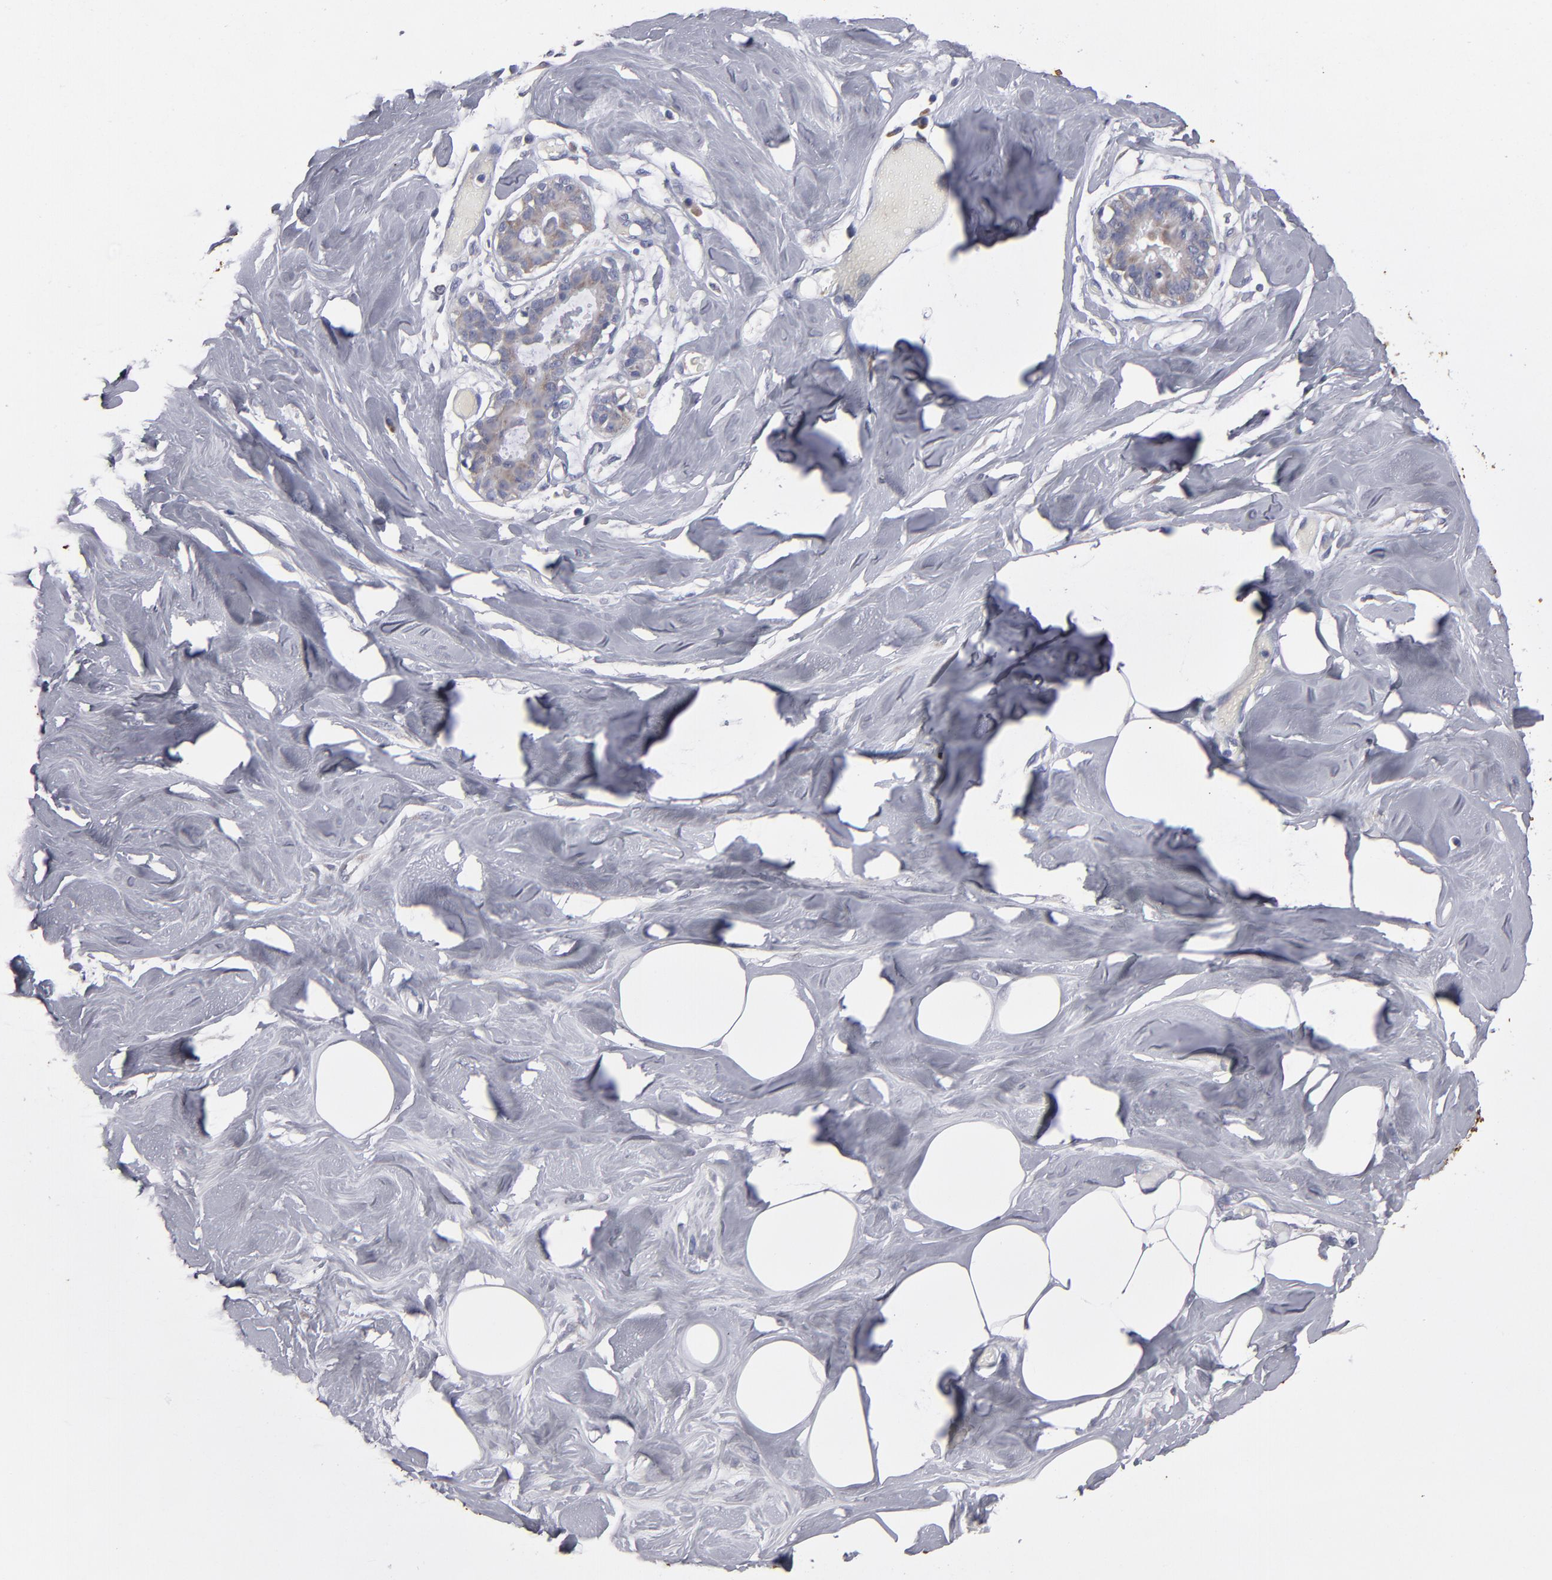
{"staining": {"intensity": "negative", "quantity": "none", "location": "none"}, "tissue": "breast", "cell_type": "Adipocytes", "image_type": "normal", "snomed": [{"axis": "morphology", "description": "Normal tissue, NOS"}, {"axis": "topography", "description": "Breast"}, {"axis": "topography", "description": "Soft tissue"}], "caption": "There is no significant staining in adipocytes of breast. (DAB (3,3'-diaminobenzidine) immunohistochemistry (IHC) visualized using brightfield microscopy, high magnification).", "gene": "CCDC80", "patient": {"sex": "female", "age": 25}}